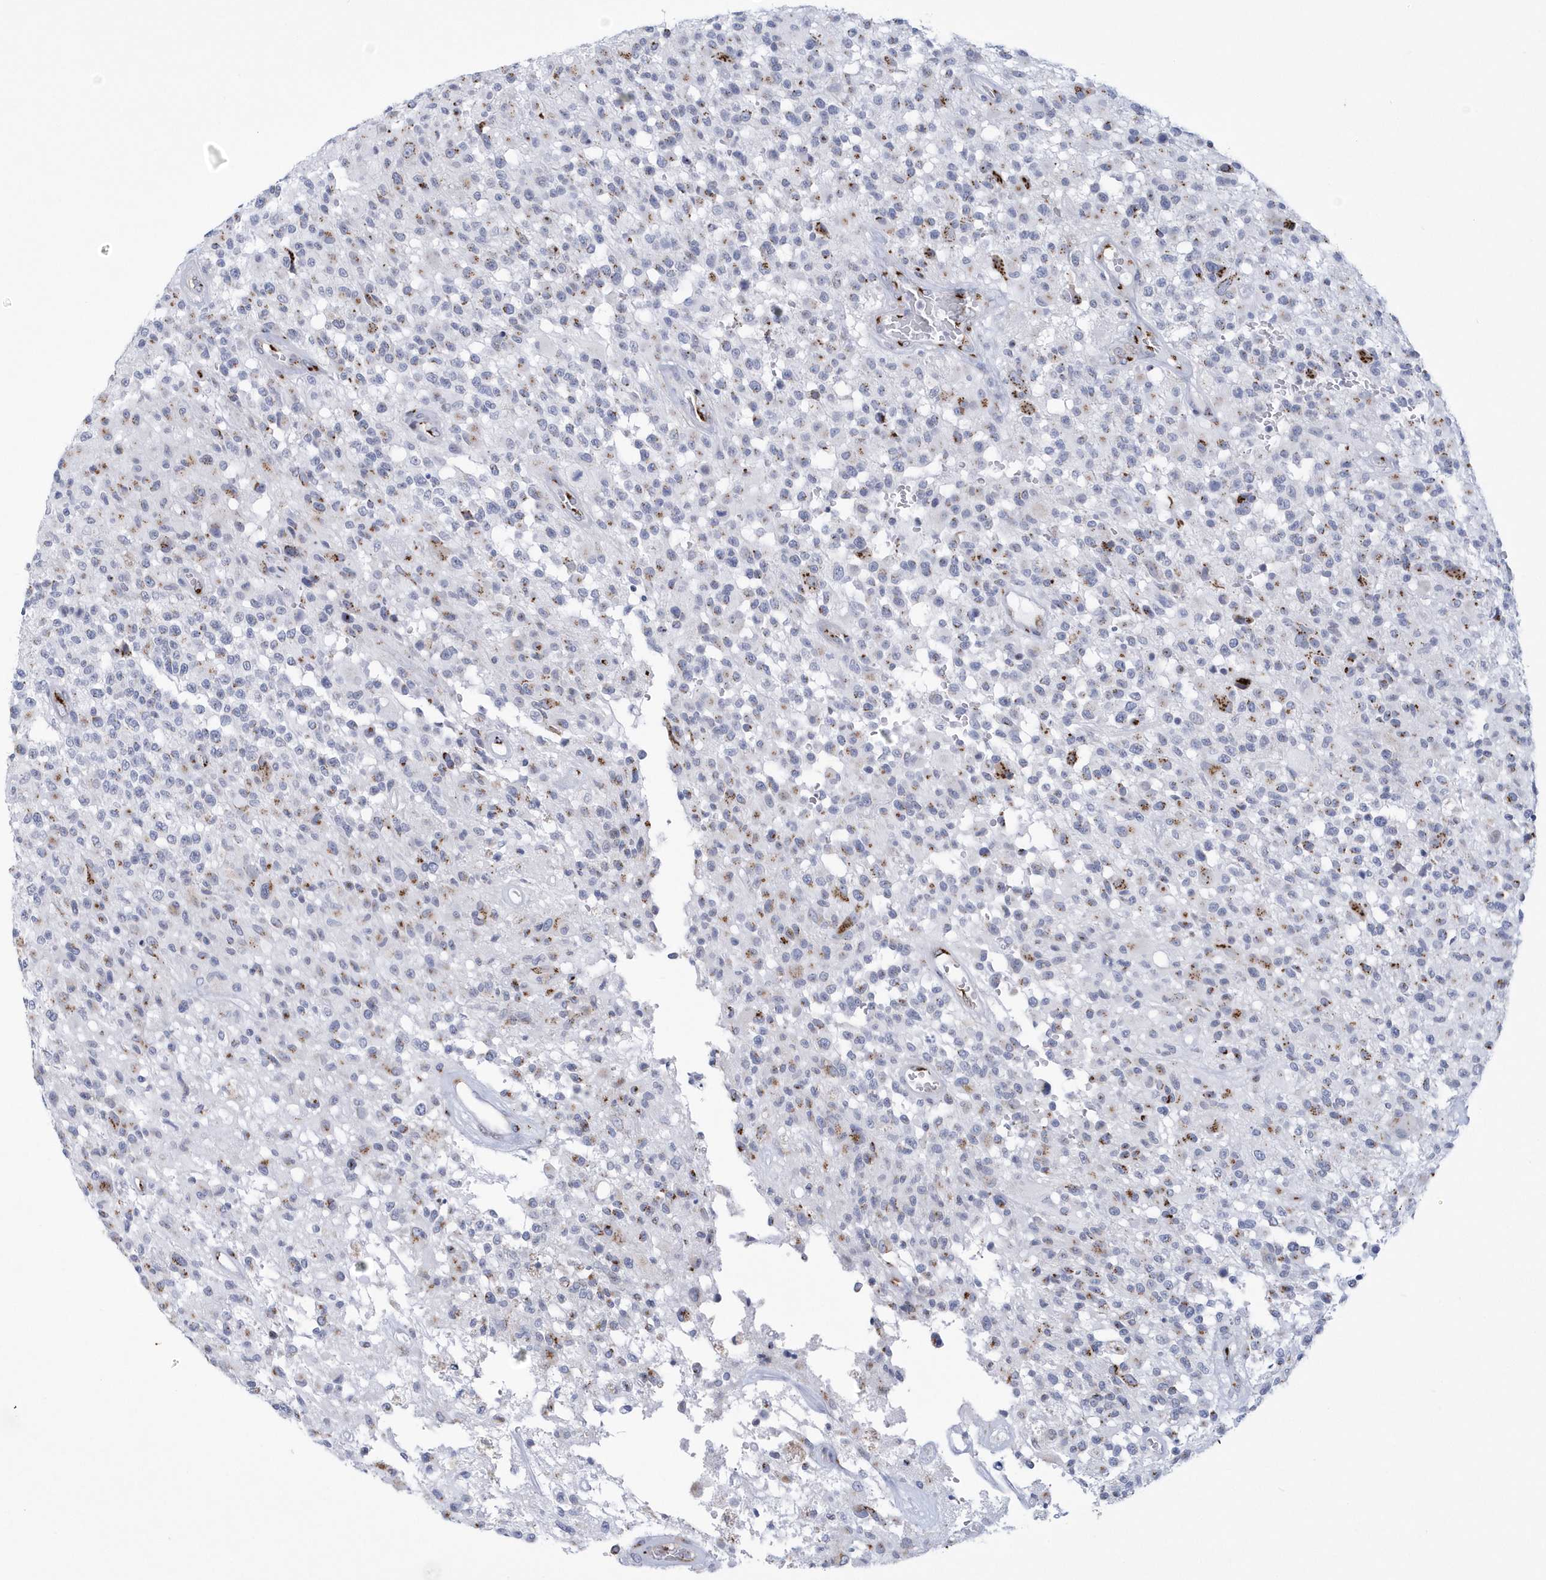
{"staining": {"intensity": "moderate", "quantity": "<25%", "location": "cytoplasmic/membranous"}, "tissue": "glioma", "cell_type": "Tumor cells", "image_type": "cancer", "snomed": [{"axis": "morphology", "description": "Glioma, malignant, High grade"}, {"axis": "morphology", "description": "Glioblastoma, NOS"}, {"axis": "topography", "description": "Brain"}], "caption": "This is an image of IHC staining of glioblastoma, which shows moderate positivity in the cytoplasmic/membranous of tumor cells.", "gene": "SLX9", "patient": {"sex": "male", "age": 60}}